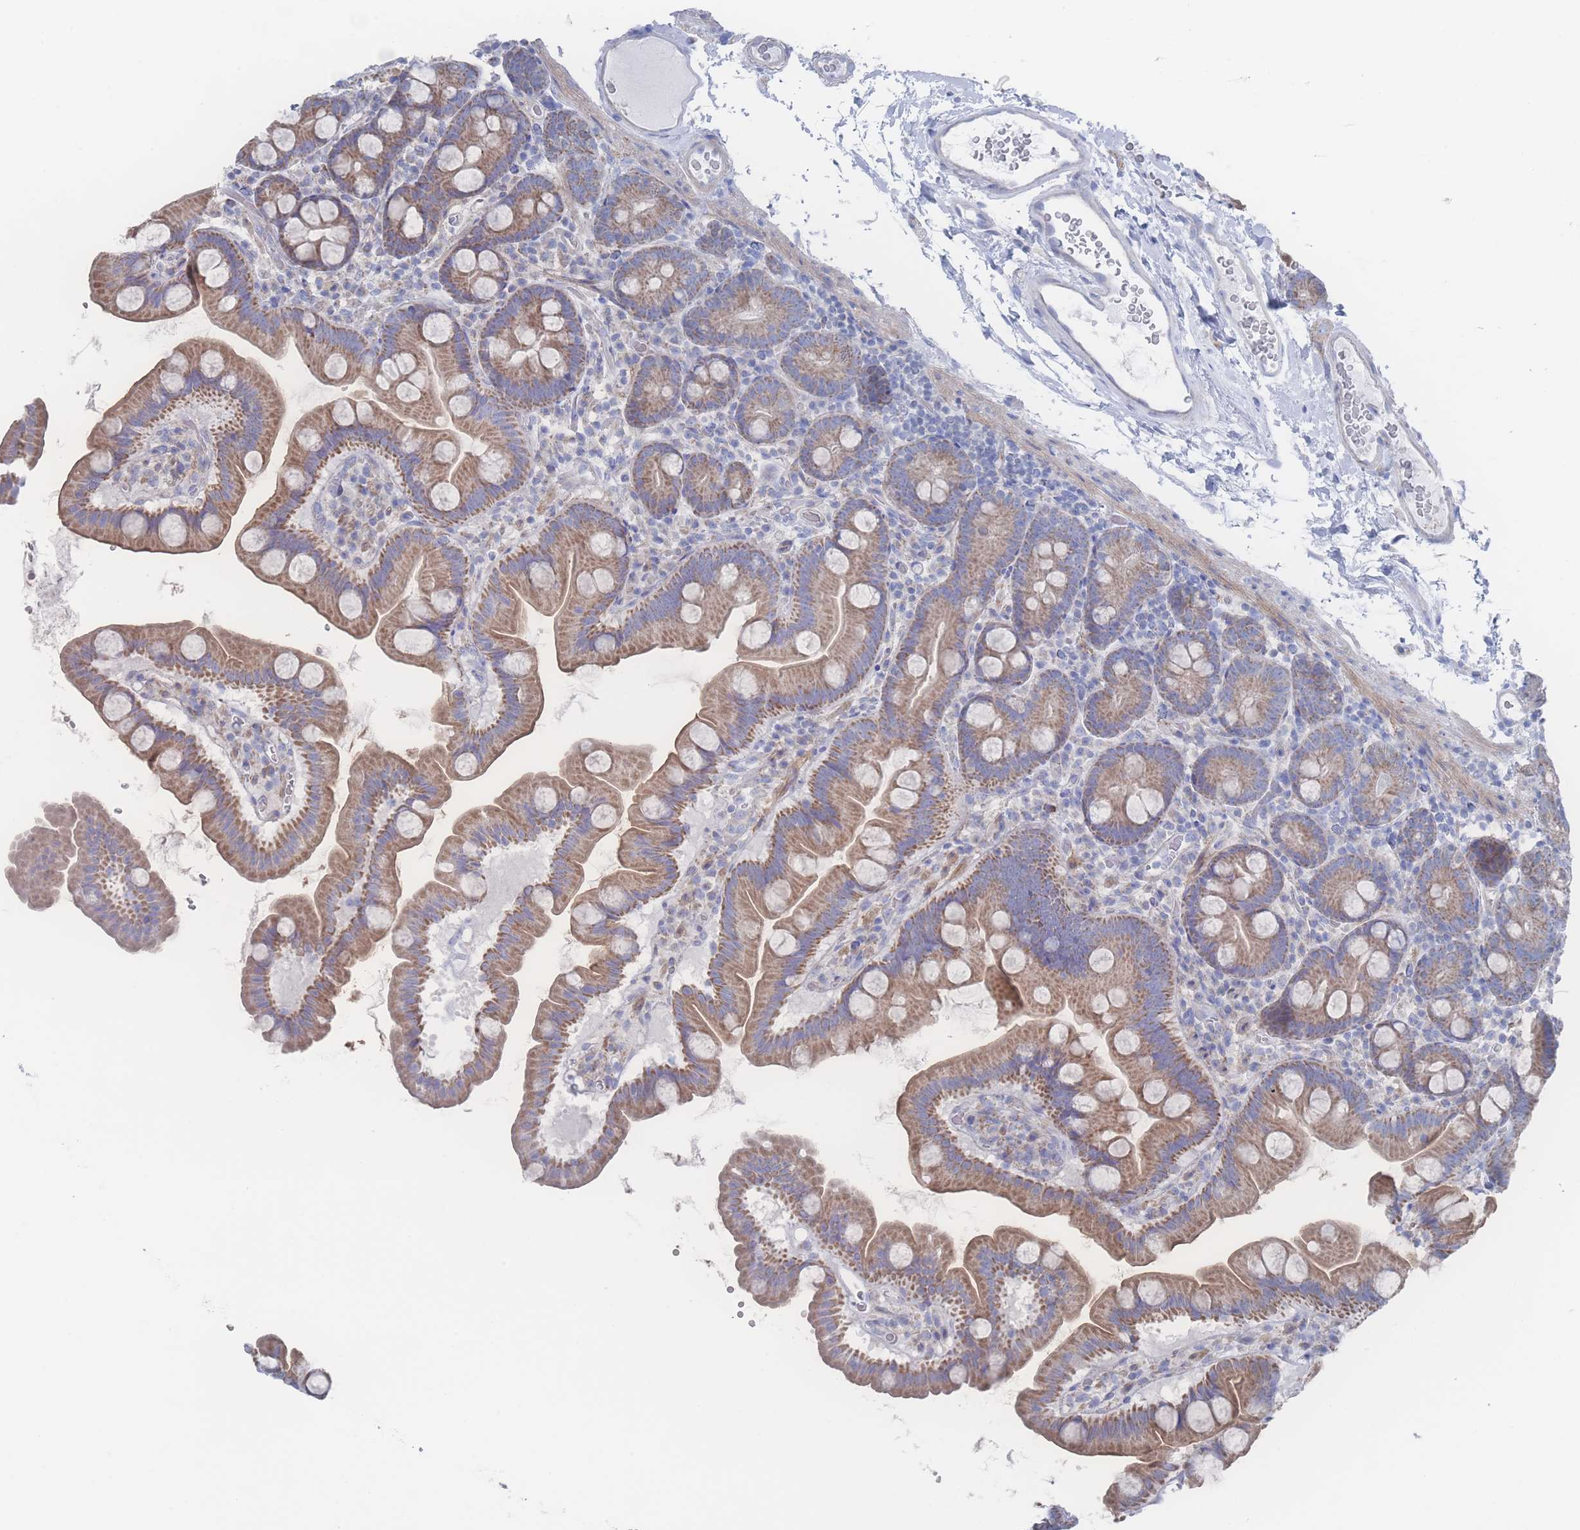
{"staining": {"intensity": "moderate", "quantity": ">75%", "location": "cytoplasmic/membranous"}, "tissue": "small intestine", "cell_type": "Glandular cells", "image_type": "normal", "snomed": [{"axis": "morphology", "description": "Normal tissue, NOS"}, {"axis": "topography", "description": "Small intestine"}], "caption": "Protein expression analysis of benign small intestine shows moderate cytoplasmic/membranous expression in approximately >75% of glandular cells.", "gene": "SNPH", "patient": {"sex": "female", "age": 68}}